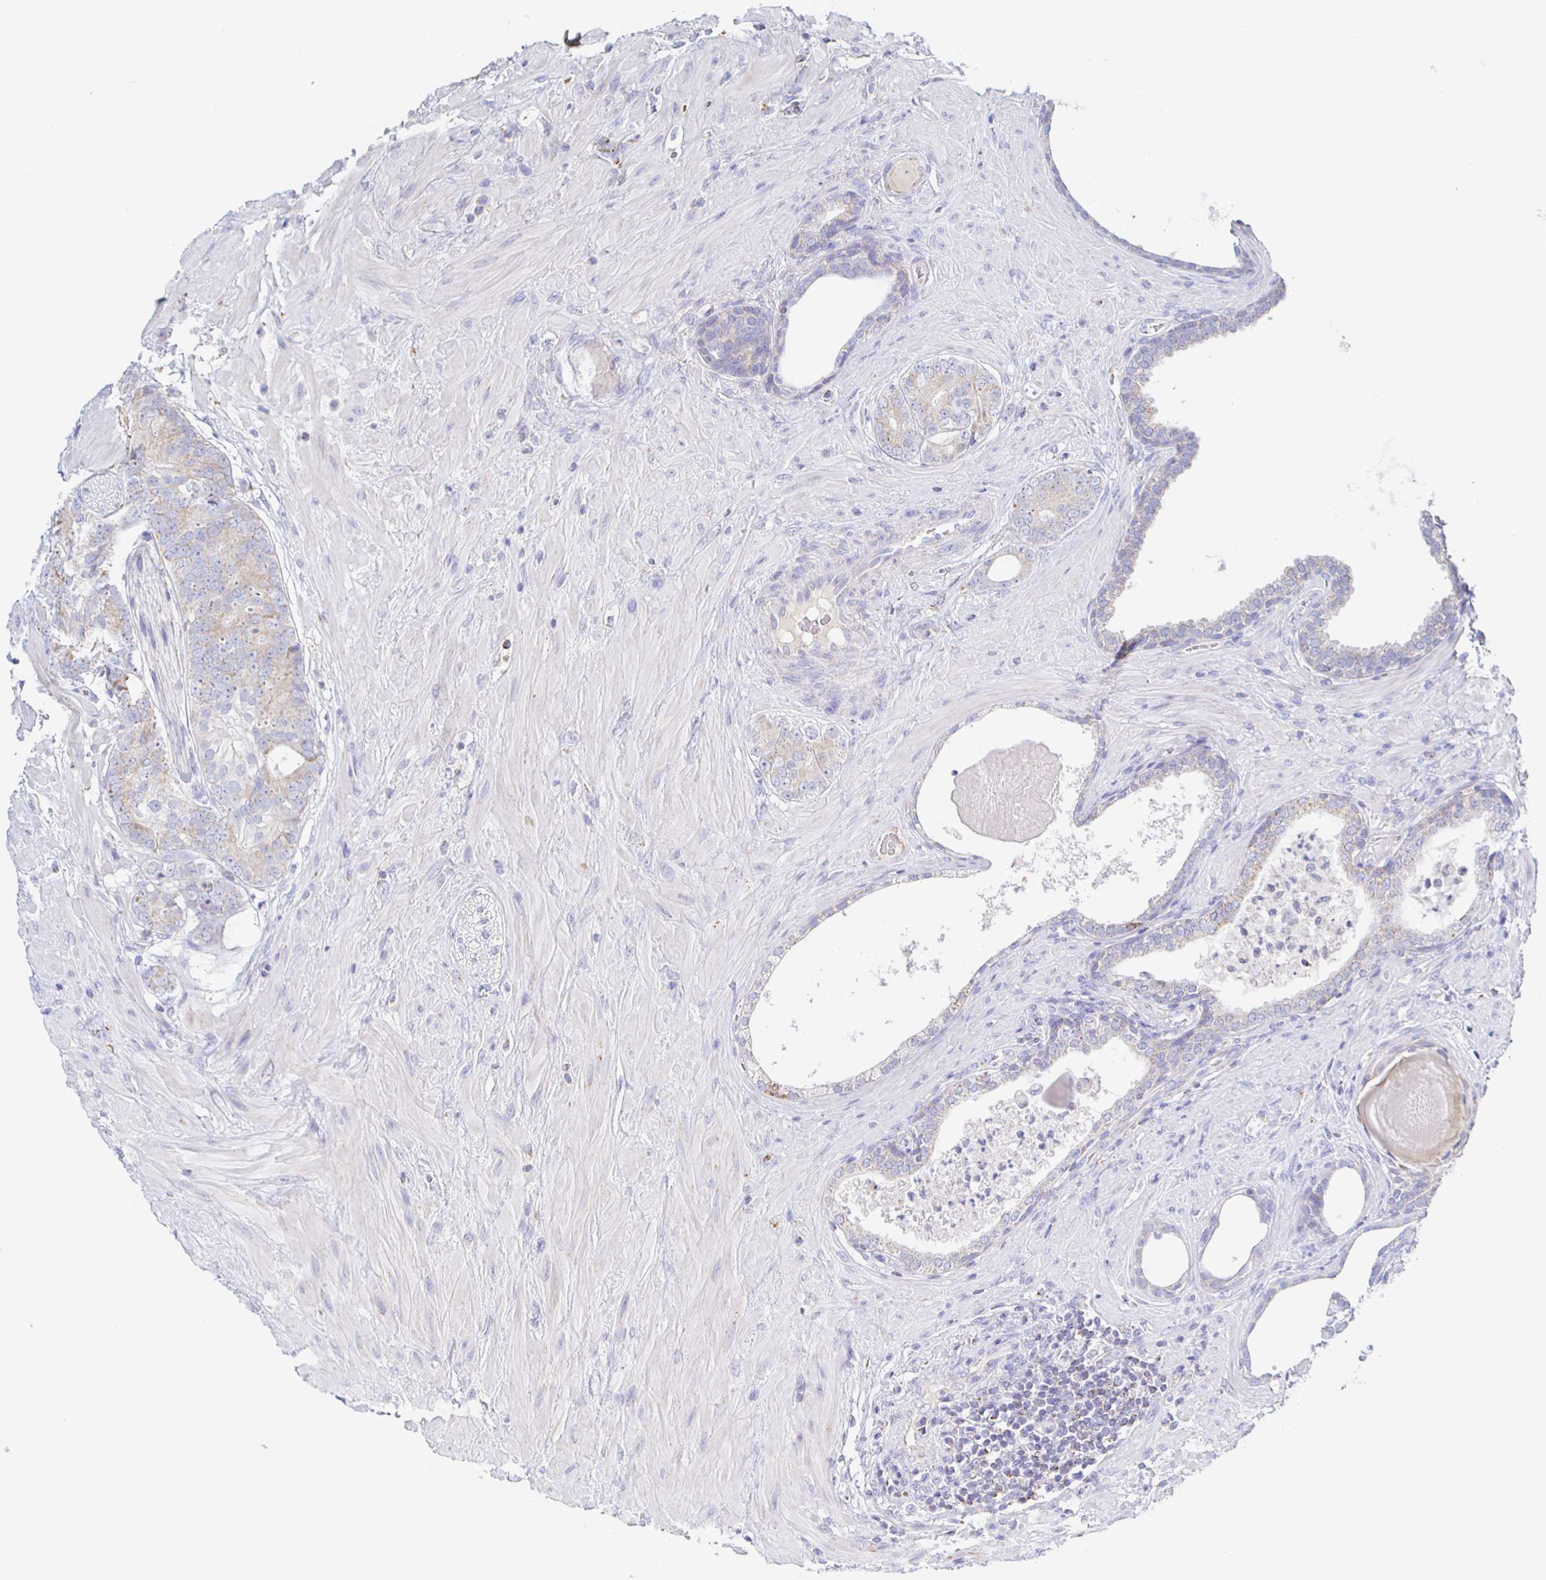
{"staining": {"intensity": "weak", "quantity": "25%-75%", "location": "cytoplasmic/membranous"}, "tissue": "prostate cancer", "cell_type": "Tumor cells", "image_type": "cancer", "snomed": [{"axis": "morphology", "description": "Adenocarcinoma, High grade"}, {"axis": "topography", "description": "Prostate"}], "caption": "Immunohistochemistry (IHC) (DAB (3,3'-diaminobenzidine)) staining of human prostate cancer (adenocarcinoma (high-grade)) demonstrates weak cytoplasmic/membranous protein positivity in about 25%-75% of tumor cells.", "gene": "SYNGR4", "patient": {"sex": "male", "age": 62}}